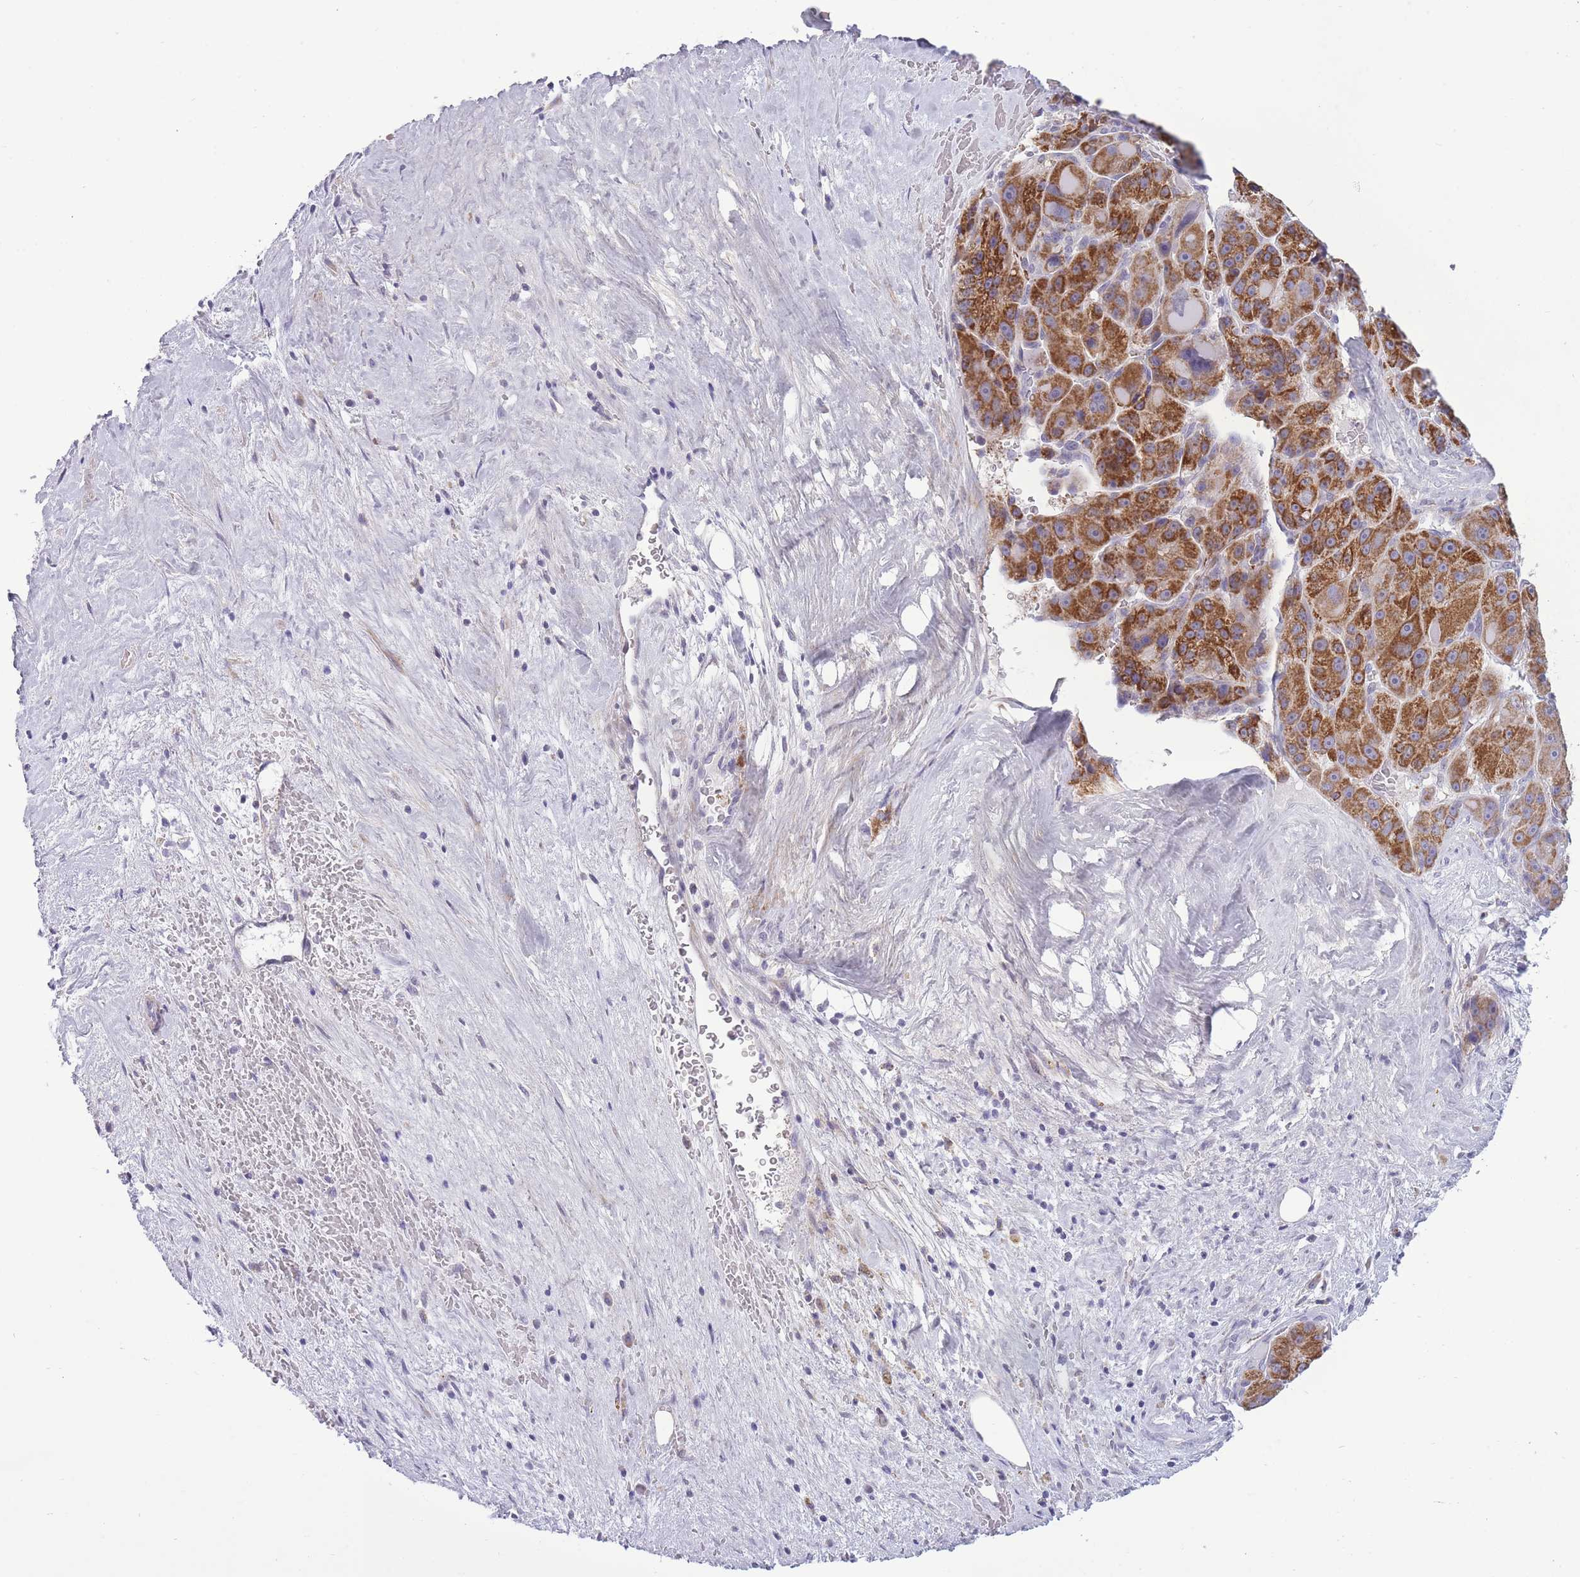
{"staining": {"intensity": "strong", "quantity": ">75%", "location": "cytoplasmic/membranous"}, "tissue": "liver cancer", "cell_type": "Tumor cells", "image_type": "cancer", "snomed": [{"axis": "morphology", "description": "Carcinoma, Hepatocellular, NOS"}, {"axis": "topography", "description": "Liver"}], "caption": "This is a histology image of immunohistochemistry (IHC) staining of liver cancer, which shows strong positivity in the cytoplasmic/membranous of tumor cells.", "gene": "ZBTB24", "patient": {"sex": "male", "age": 76}}